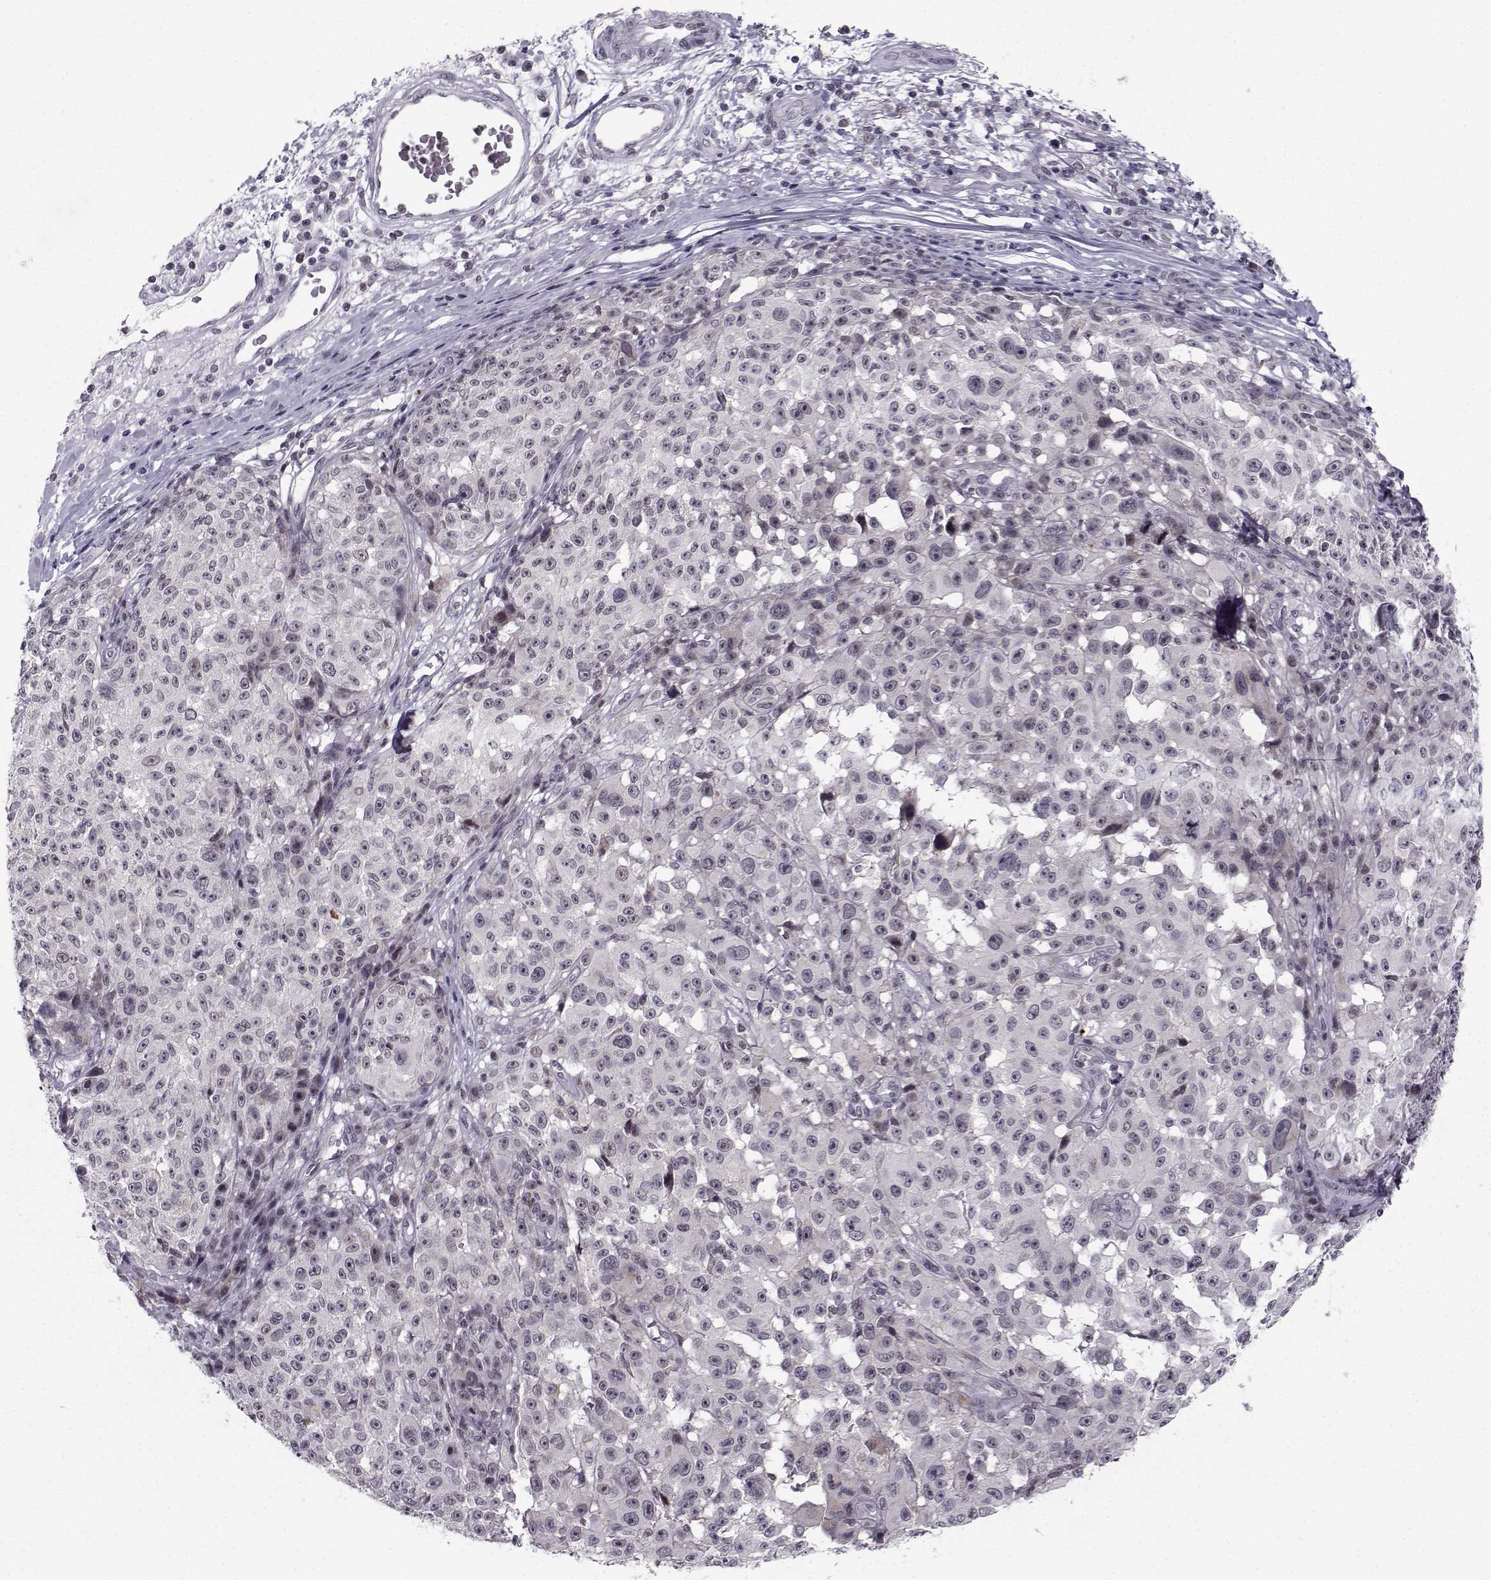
{"staining": {"intensity": "negative", "quantity": "none", "location": "none"}, "tissue": "melanoma", "cell_type": "Tumor cells", "image_type": "cancer", "snomed": [{"axis": "morphology", "description": "Malignant melanoma, NOS"}, {"axis": "topography", "description": "Skin"}], "caption": "The histopathology image exhibits no staining of tumor cells in malignant melanoma.", "gene": "MARCHF4", "patient": {"sex": "female", "age": 82}}